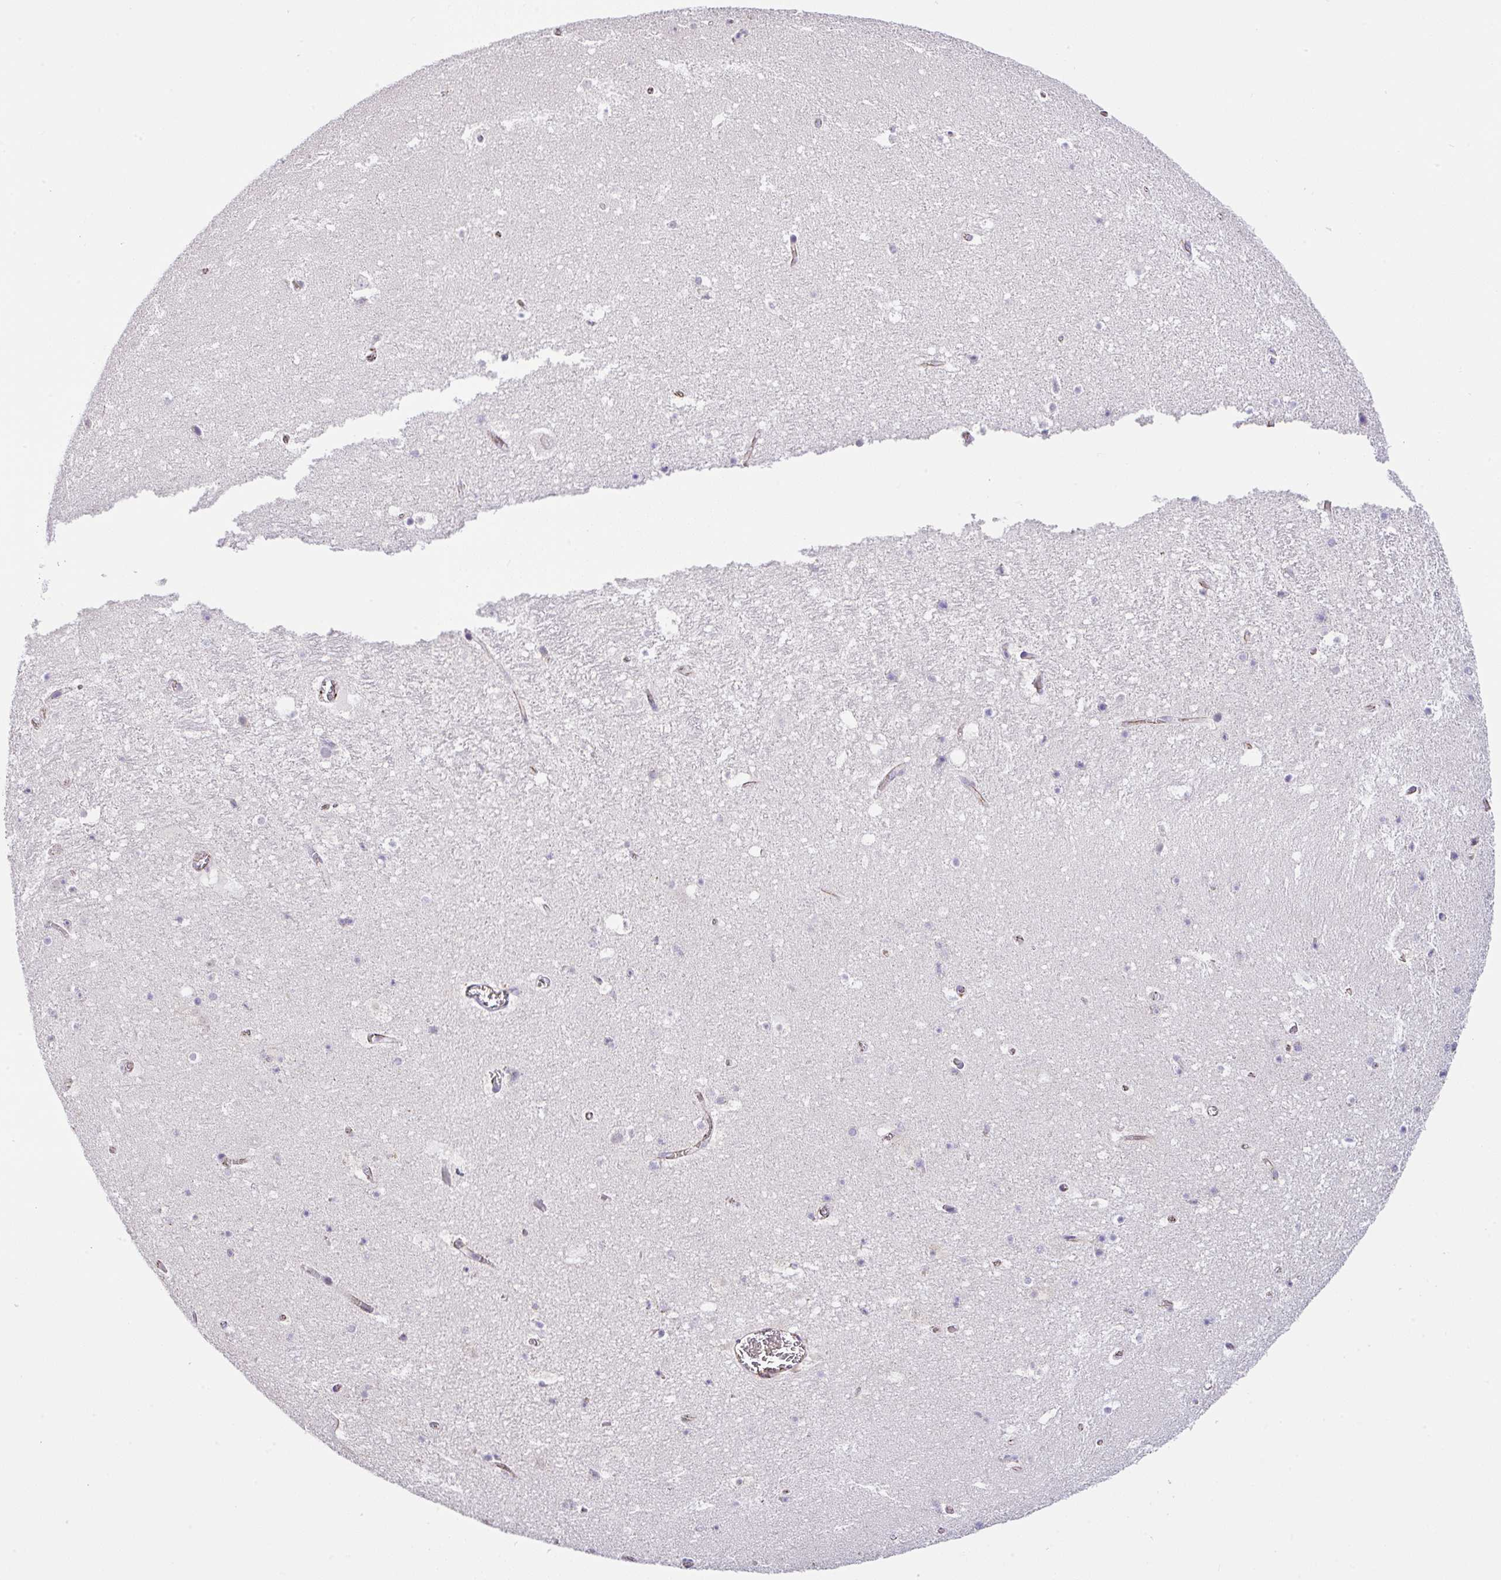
{"staining": {"intensity": "negative", "quantity": "none", "location": "none"}, "tissue": "hippocampus", "cell_type": "Glial cells", "image_type": "normal", "snomed": [{"axis": "morphology", "description": "Normal tissue, NOS"}, {"axis": "topography", "description": "Hippocampus"}], "caption": "This is an IHC image of normal hippocampus. There is no expression in glial cells.", "gene": "CGNL1", "patient": {"sex": "female", "age": 42}}